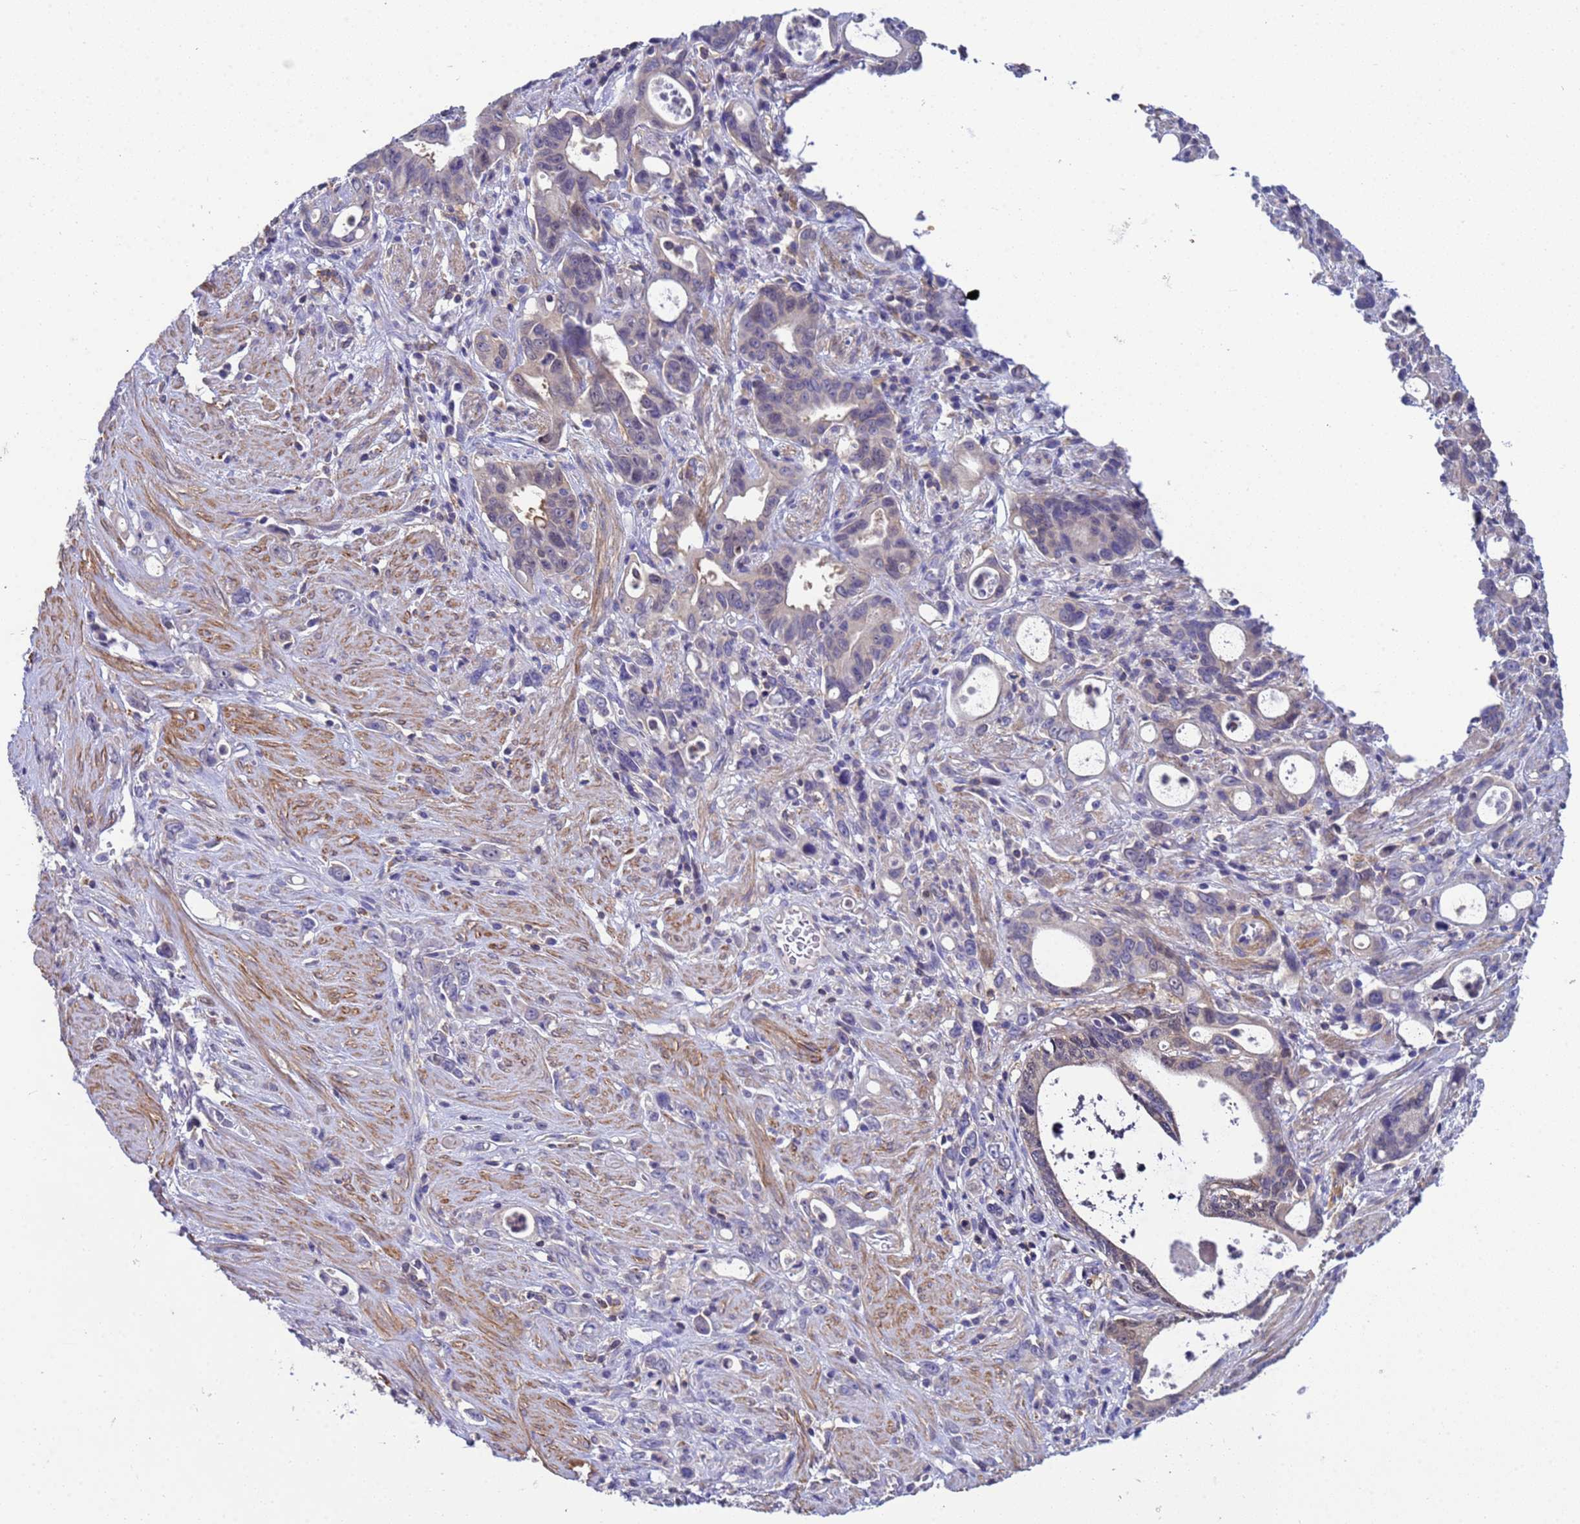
{"staining": {"intensity": "negative", "quantity": "none", "location": "none"}, "tissue": "stomach cancer", "cell_type": "Tumor cells", "image_type": "cancer", "snomed": [{"axis": "morphology", "description": "Adenocarcinoma, NOS"}, {"axis": "topography", "description": "Stomach, lower"}], "caption": "DAB immunohistochemical staining of human adenocarcinoma (stomach) reveals no significant expression in tumor cells.", "gene": "KLHL13", "patient": {"sex": "female", "age": 43}}